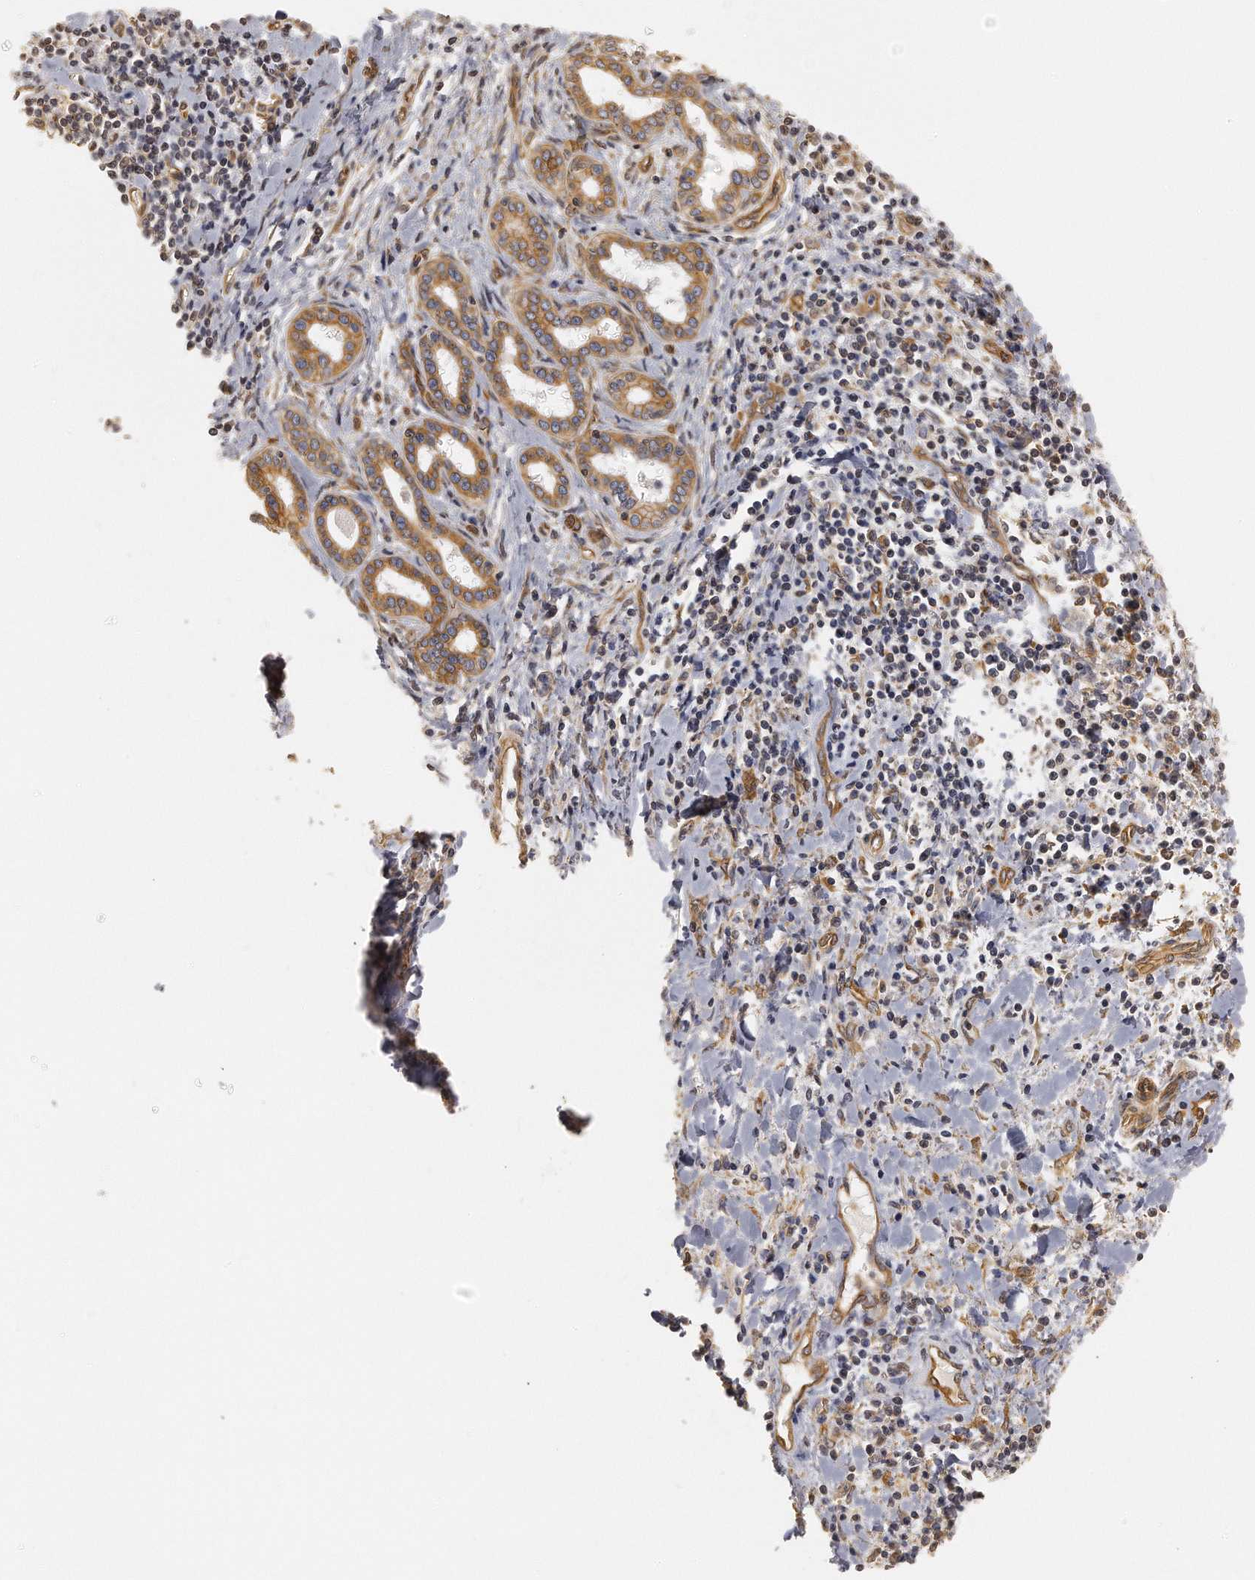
{"staining": {"intensity": "moderate", "quantity": ">75%", "location": "cytoplasmic/membranous"}, "tissue": "liver cancer", "cell_type": "Tumor cells", "image_type": "cancer", "snomed": [{"axis": "morphology", "description": "Cholangiocarcinoma"}, {"axis": "topography", "description": "Liver"}], "caption": "Cholangiocarcinoma (liver) stained with a brown dye reveals moderate cytoplasmic/membranous positive staining in about >75% of tumor cells.", "gene": "CHST7", "patient": {"sex": "male", "age": 57}}